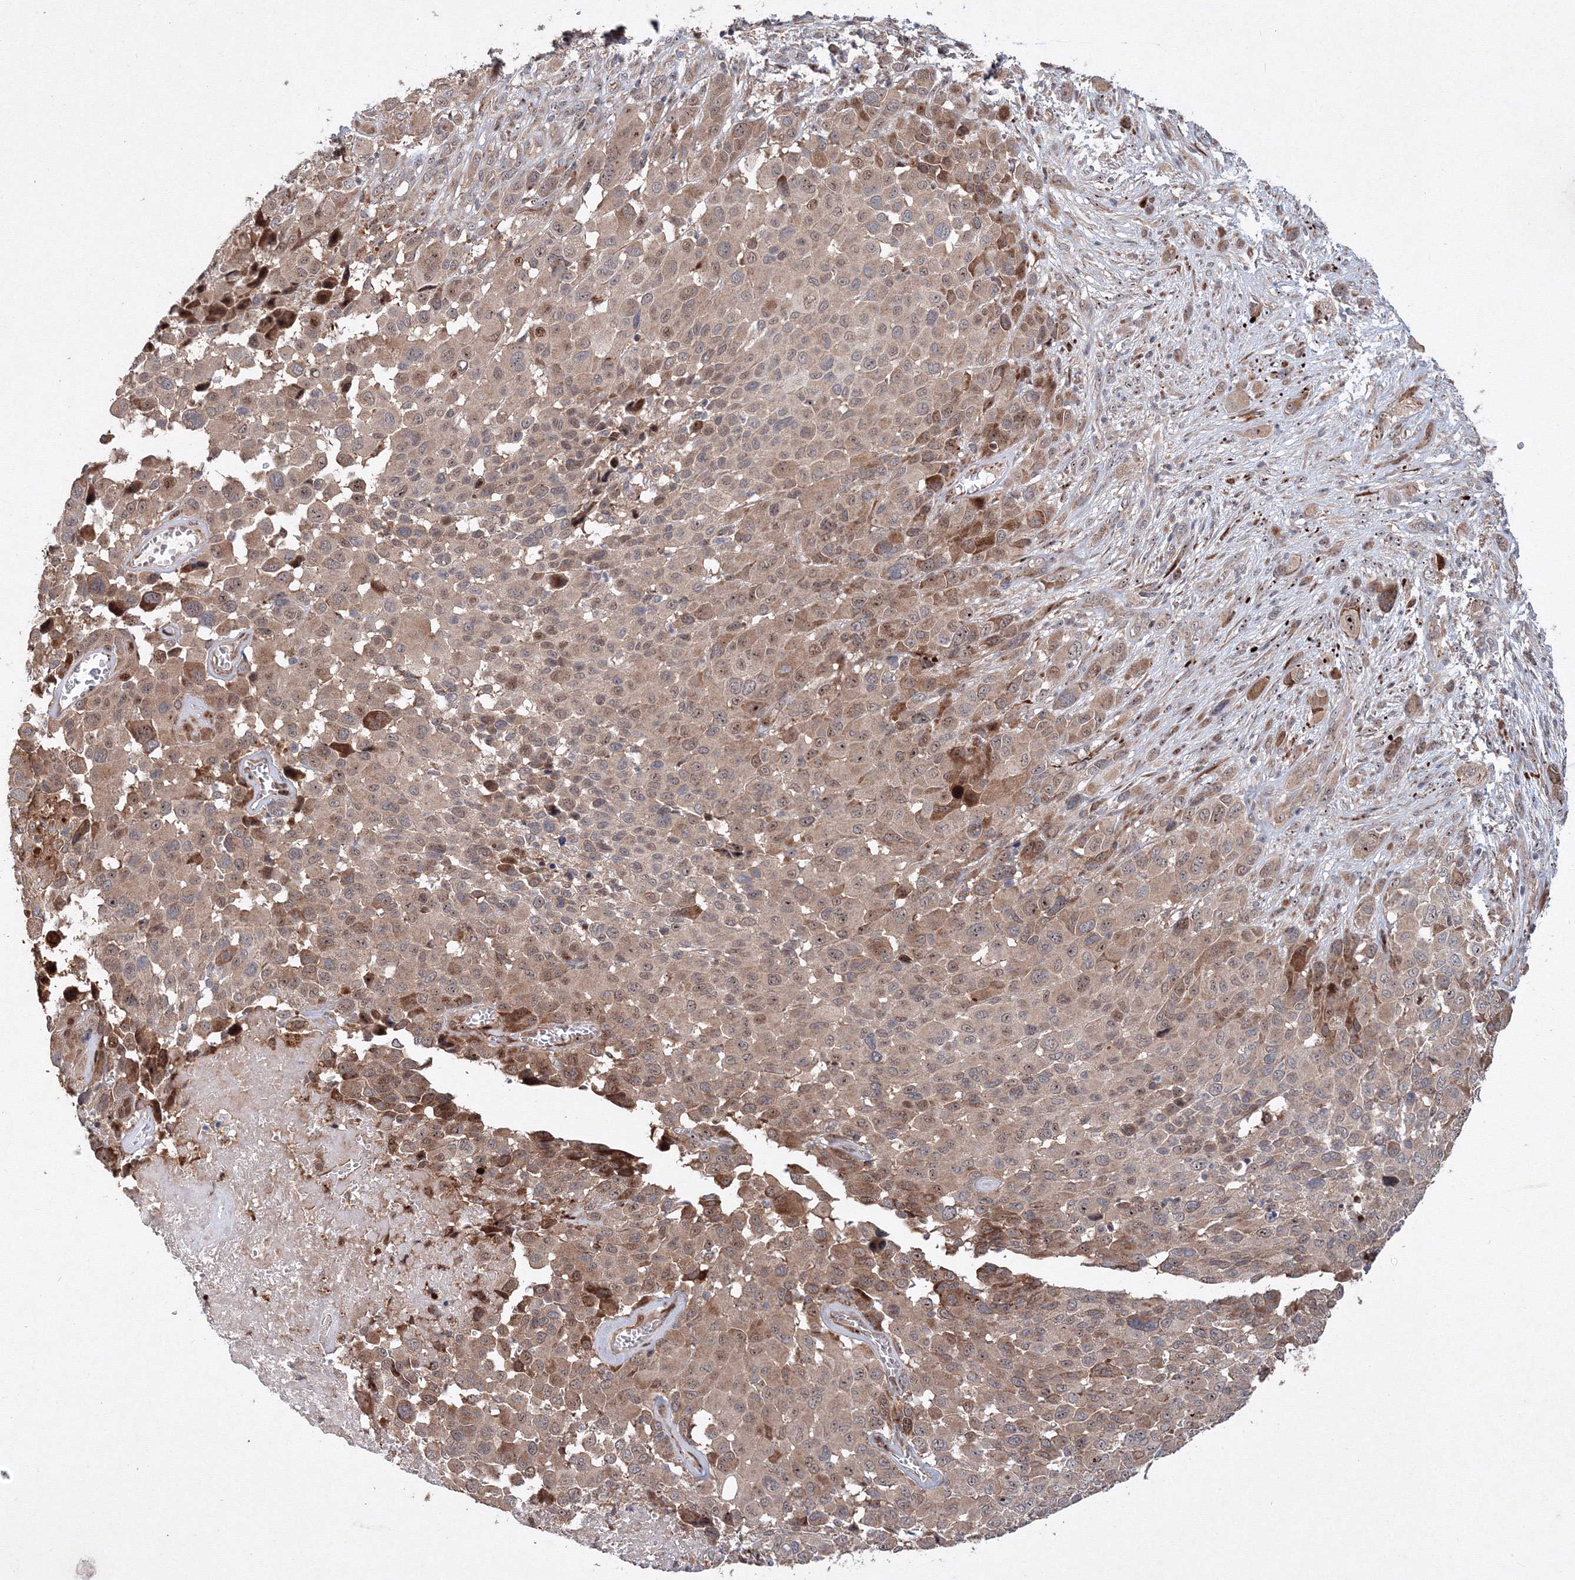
{"staining": {"intensity": "moderate", "quantity": "25%-75%", "location": "cytoplasmic/membranous,nuclear"}, "tissue": "melanoma", "cell_type": "Tumor cells", "image_type": "cancer", "snomed": [{"axis": "morphology", "description": "Malignant melanoma, NOS"}, {"axis": "topography", "description": "Skin of trunk"}], "caption": "Brown immunohistochemical staining in melanoma reveals moderate cytoplasmic/membranous and nuclear staining in approximately 25%-75% of tumor cells. (DAB (3,3'-diaminobenzidine) IHC with brightfield microscopy, high magnification).", "gene": "ANKAR", "patient": {"sex": "male", "age": 71}}